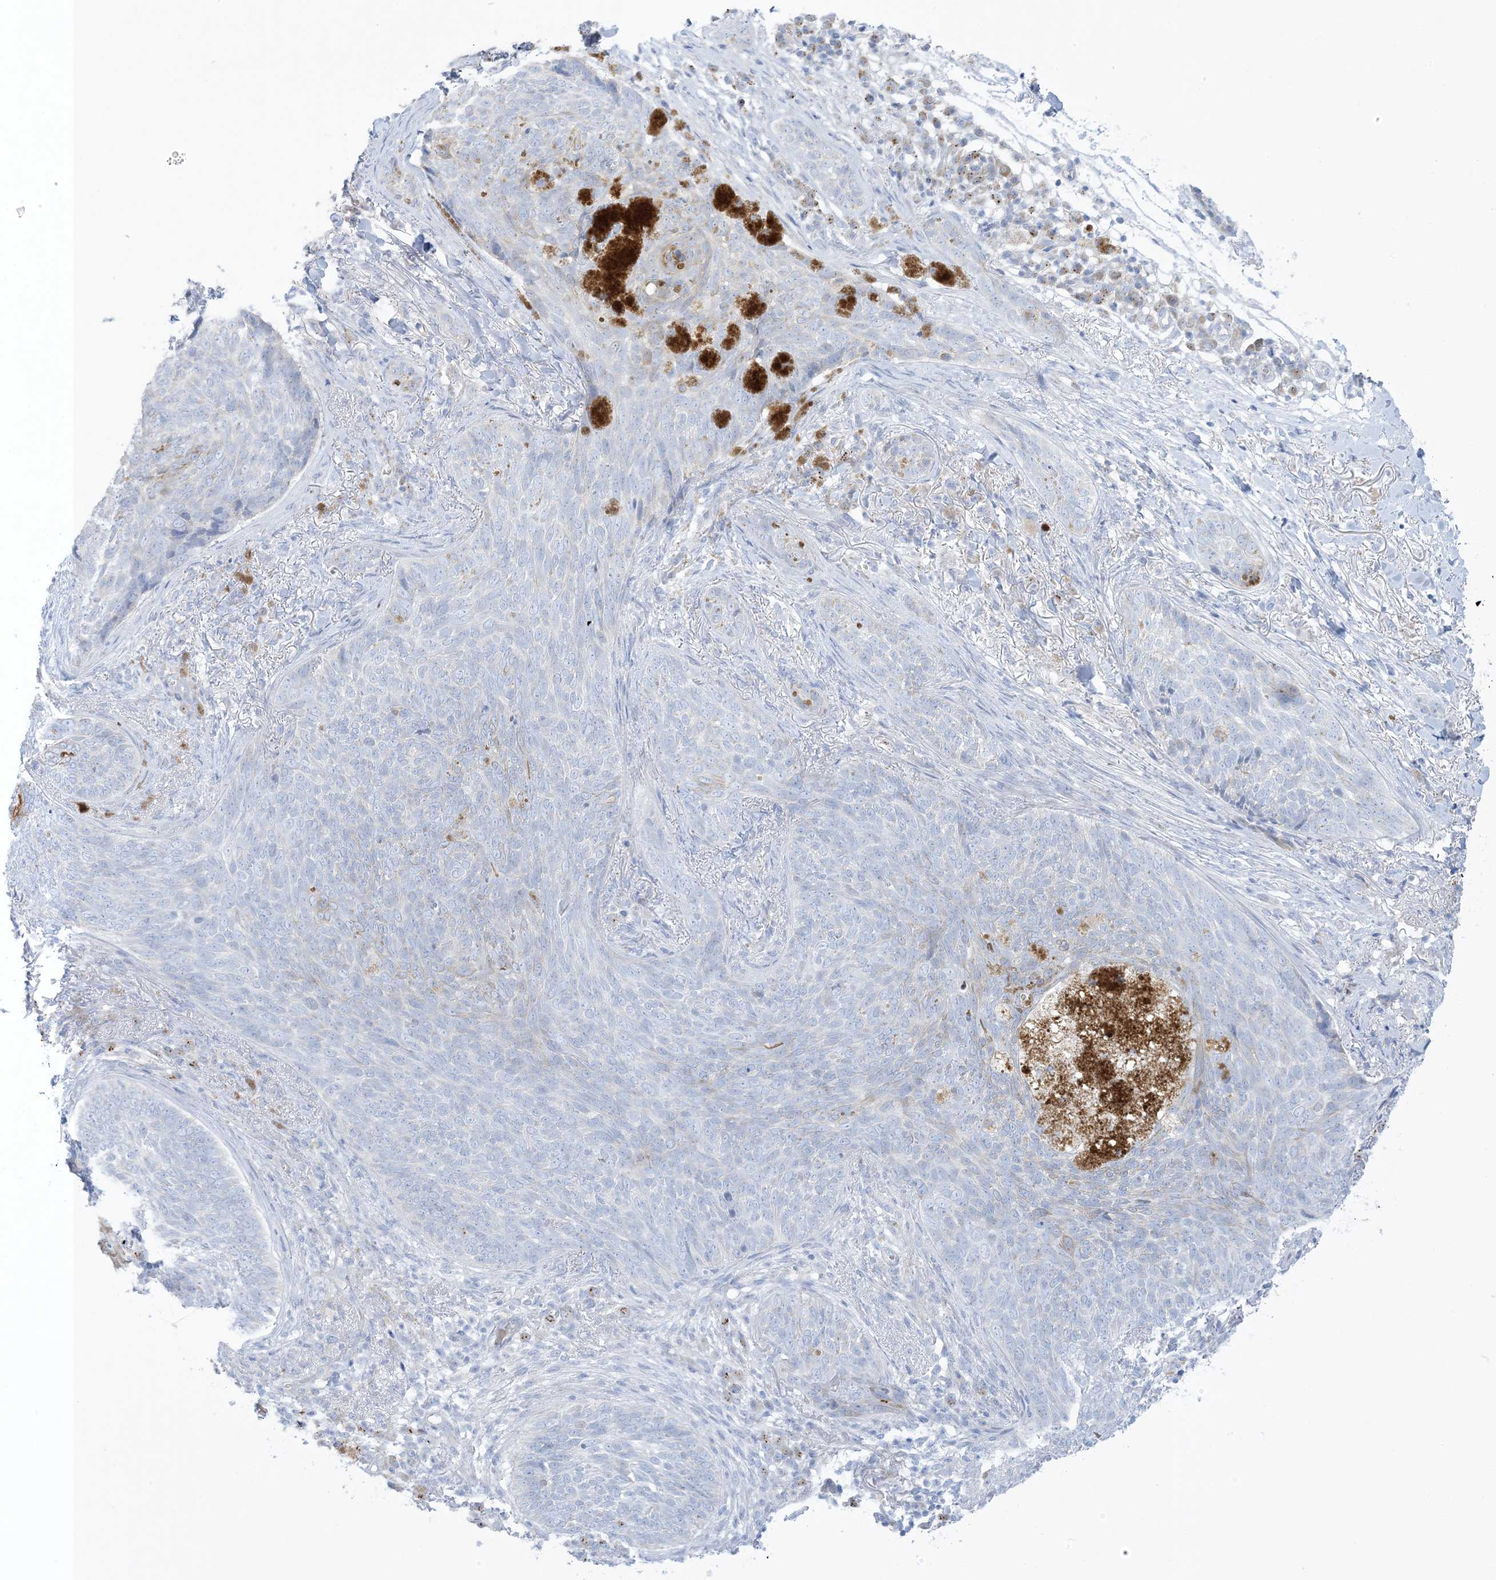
{"staining": {"intensity": "negative", "quantity": "none", "location": "none"}, "tissue": "skin cancer", "cell_type": "Tumor cells", "image_type": "cancer", "snomed": [{"axis": "morphology", "description": "Basal cell carcinoma"}, {"axis": "topography", "description": "Skin"}], "caption": "An image of basal cell carcinoma (skin) stained for a protein demonstrates no brown staining in tumor cells.", "gene": "XIRP2", "patient": {"sex": "male", "age": 85}}